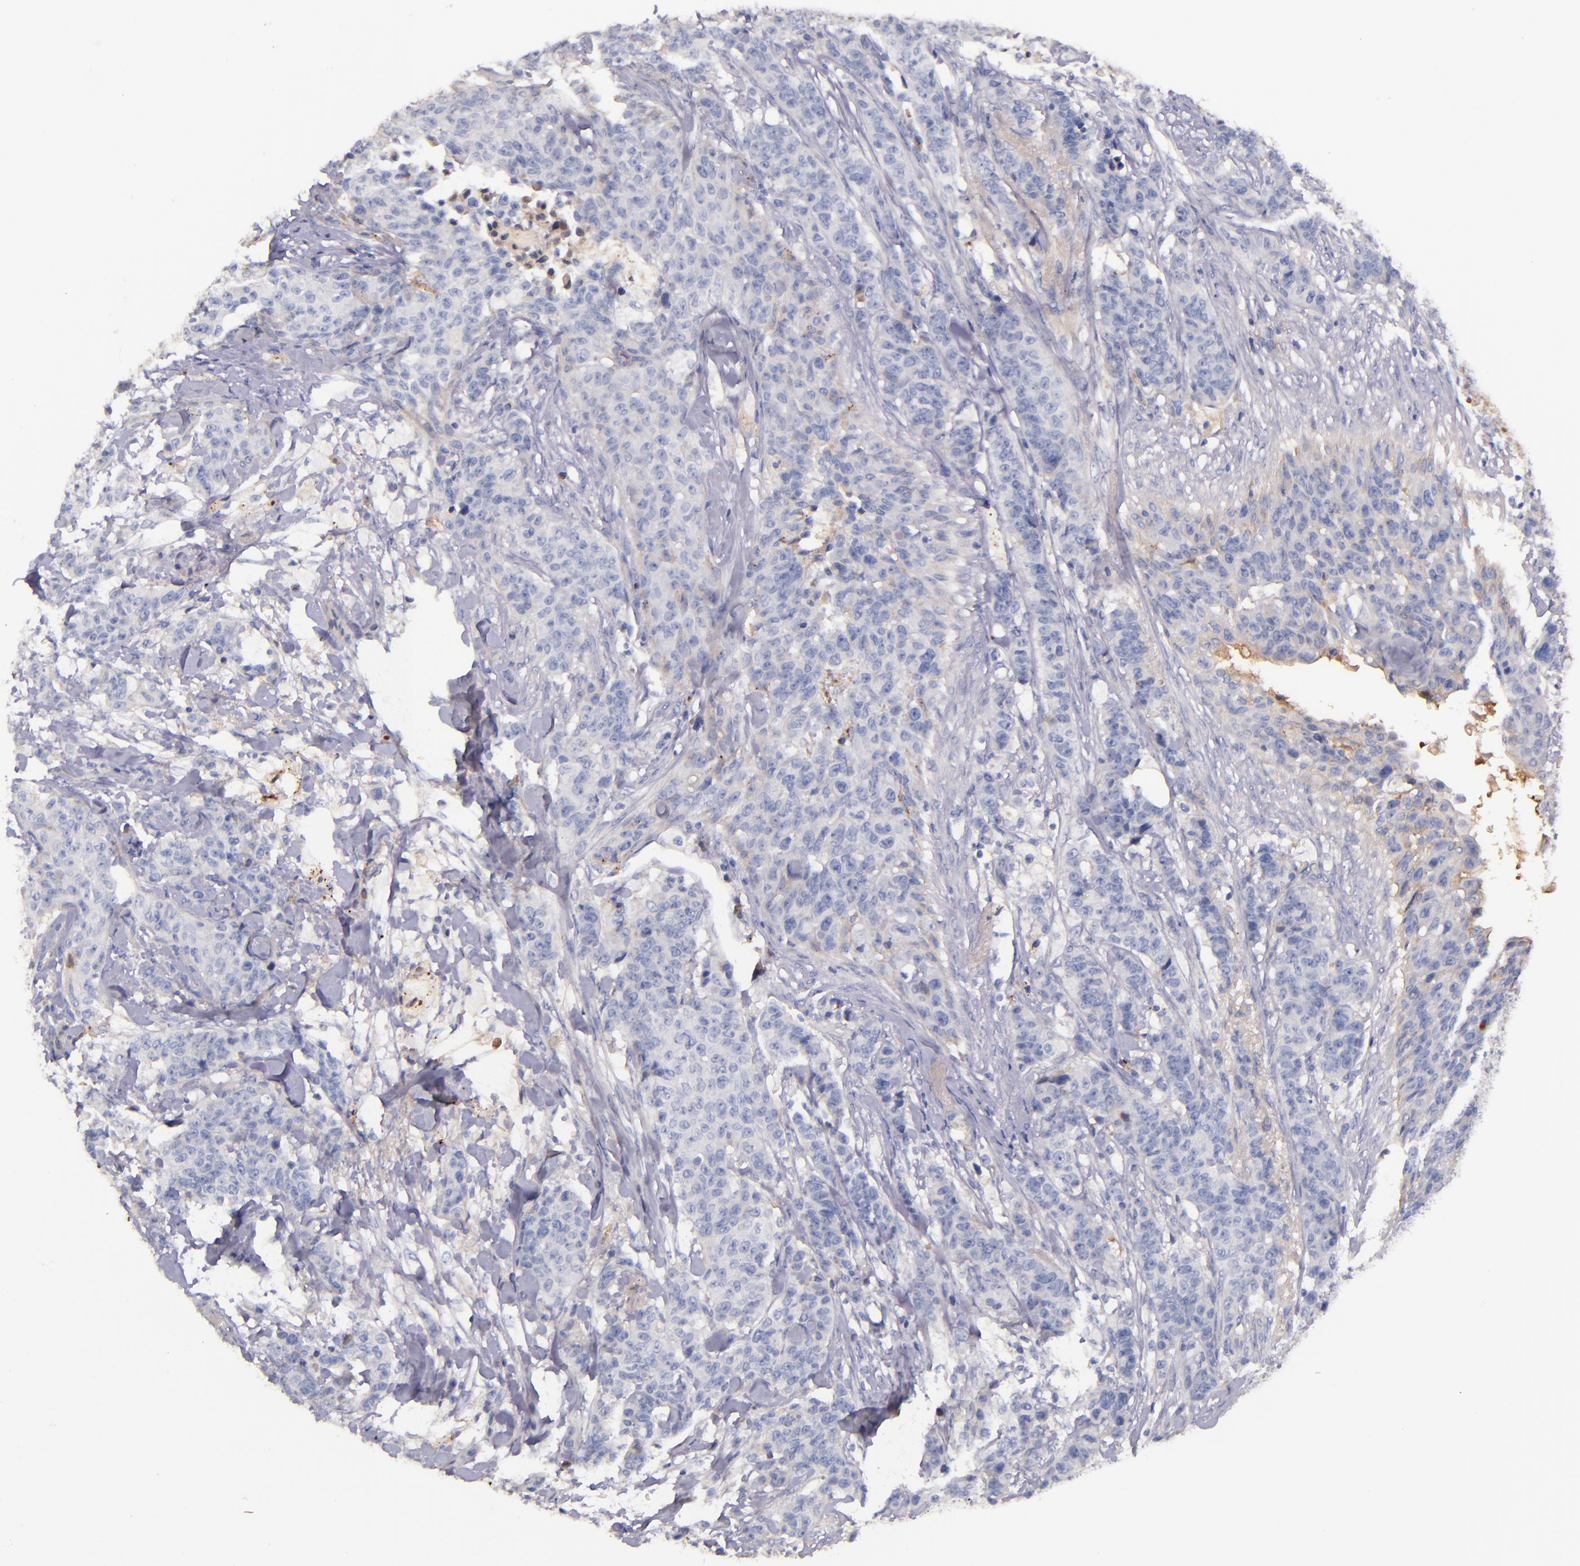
{"staining": {"intensity": "negative", "quantity": "none", "location": "none"}, "tissue": "breast cancer", "cell_type": "Tumor cells", "image_type": "cancer", "snomed": [{"axis": "morphology", "description": "Duct carcinoma"}, {"axis": "topography", "description": "Breast"}], "caption": "Image shows no protein staining in tumor cells of invasive ductal carcinoma (breast) tissue.", "gene": "KNG1", "patient": {"sex": "female", "age": 40}}